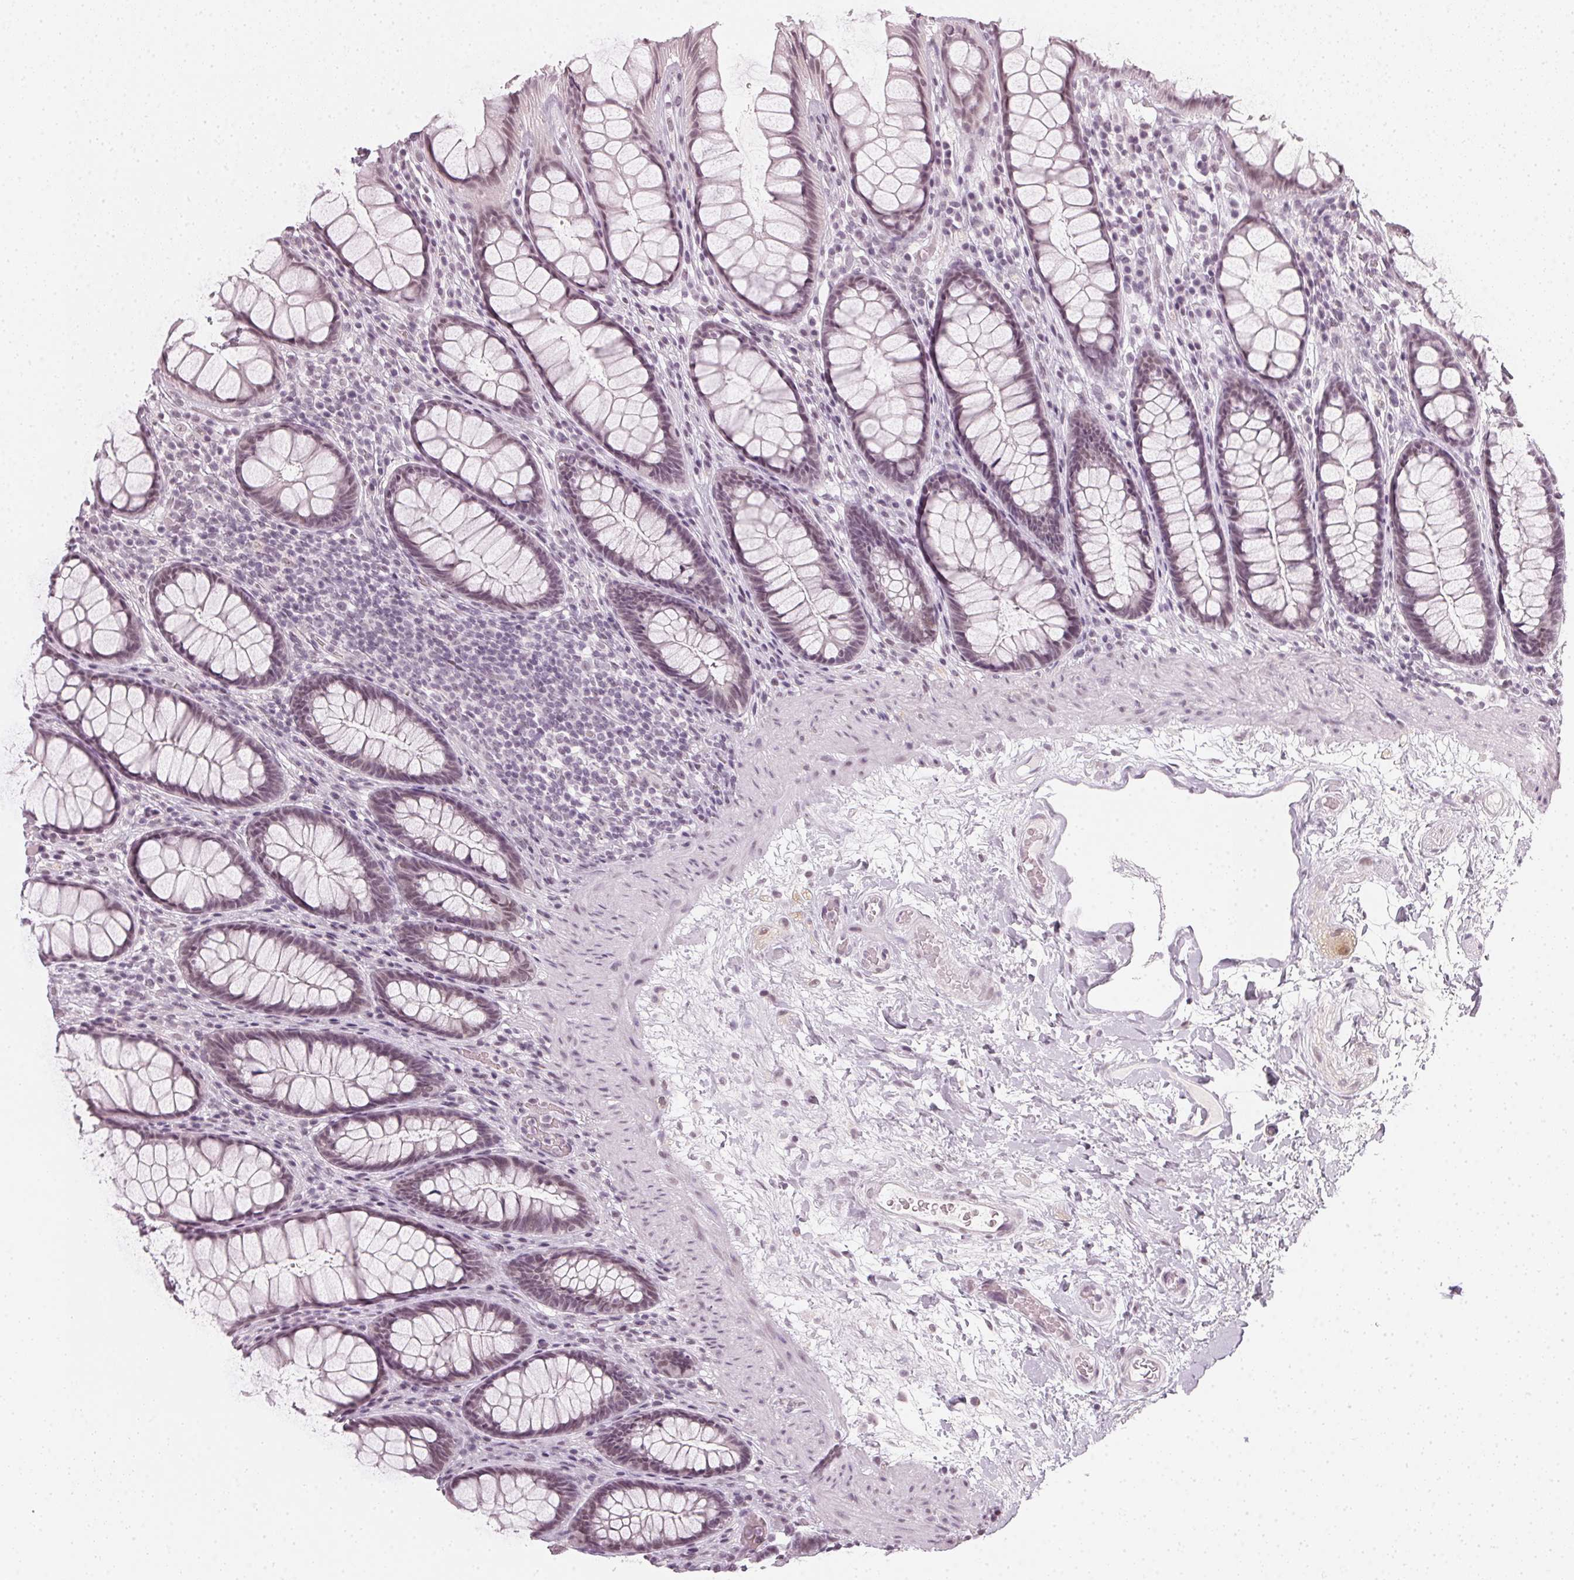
{"staining": {"intensity": "weak", "quantity": "25%-75%", "location": "nuclear"}, "tissue": "rectum", "cell_type": "Glandular cells", "image_type": "normal", "snomed": [{"axis": "morphology", "description": "Normal tissue, NOS"}, {"axis": "topography", "description": "Rectum"}], "caption": "Immunohistochemistry (IHC) photomicrograph of normal rectum: rectum stained using immunohistochemistry (IHC) demonstrates low levels of weak protein expression localized specifically in the nuclear of glandular cells, appearing as a nuclear brown color.", "gene": "DNAJC6", "patient": {"sex": "male", "age": 72}}